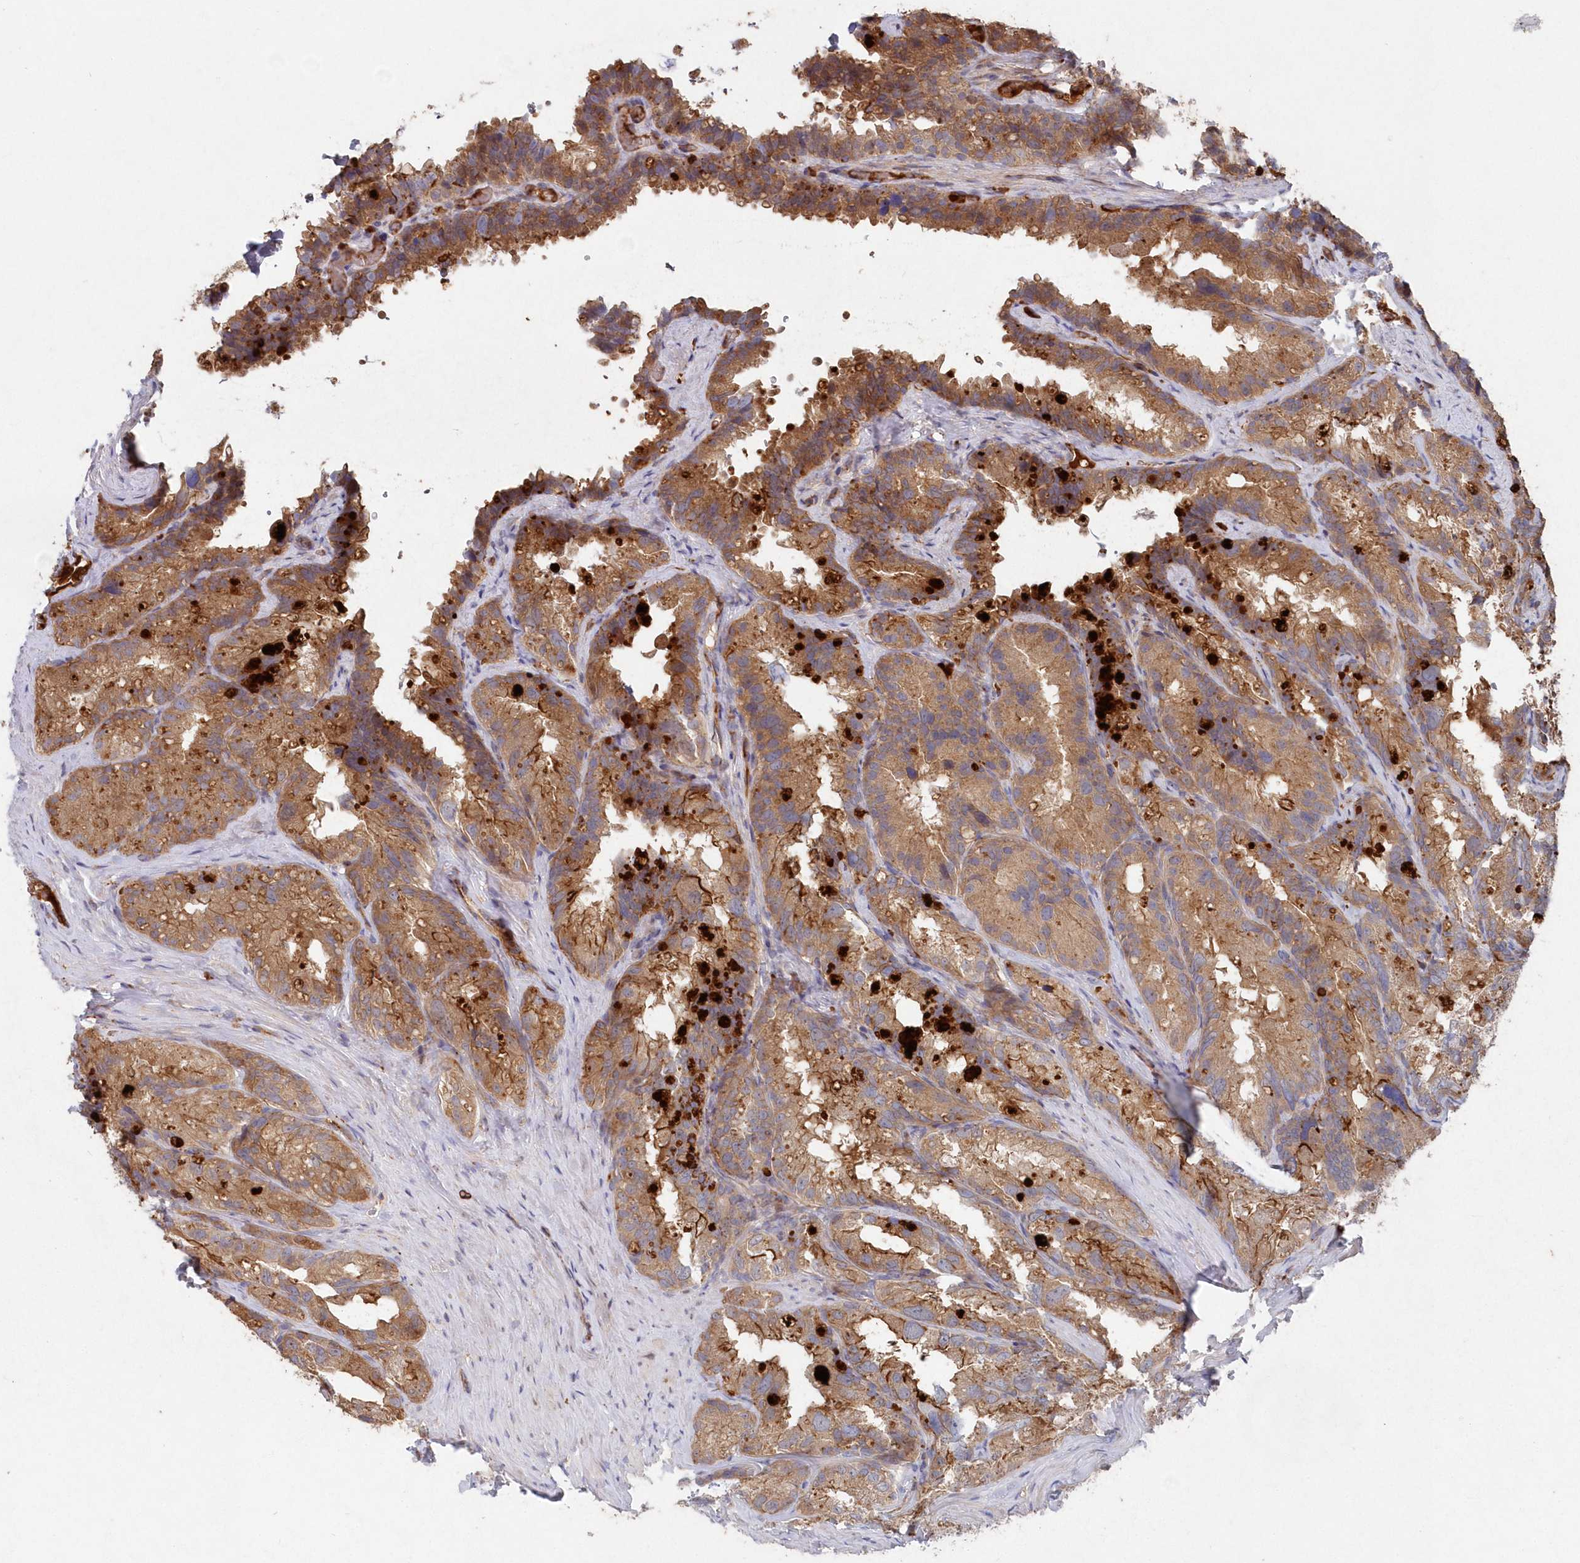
{"staining": {"intensity": "moderate", "quantity": ">75%", "location": "cytoplasmic/membranous"}, "tissue": "seminal vesicle", "cell_type": "Glandular cells", "image_type": "normal", "snomed": [{"axis": "morphology", "description": "Normal tissue, NOS"}, {"axis": "topography", "description": "Seminal veicle"}], "caption": "Brown immunohistochemical staining in unremarkable human seminal vesicle exhibits moderate cytoplasmic/membranous positivity in about >75% of glandular cells.", "gene": "ABHD14B", "patient": {"sex": "male", "age": 60}}